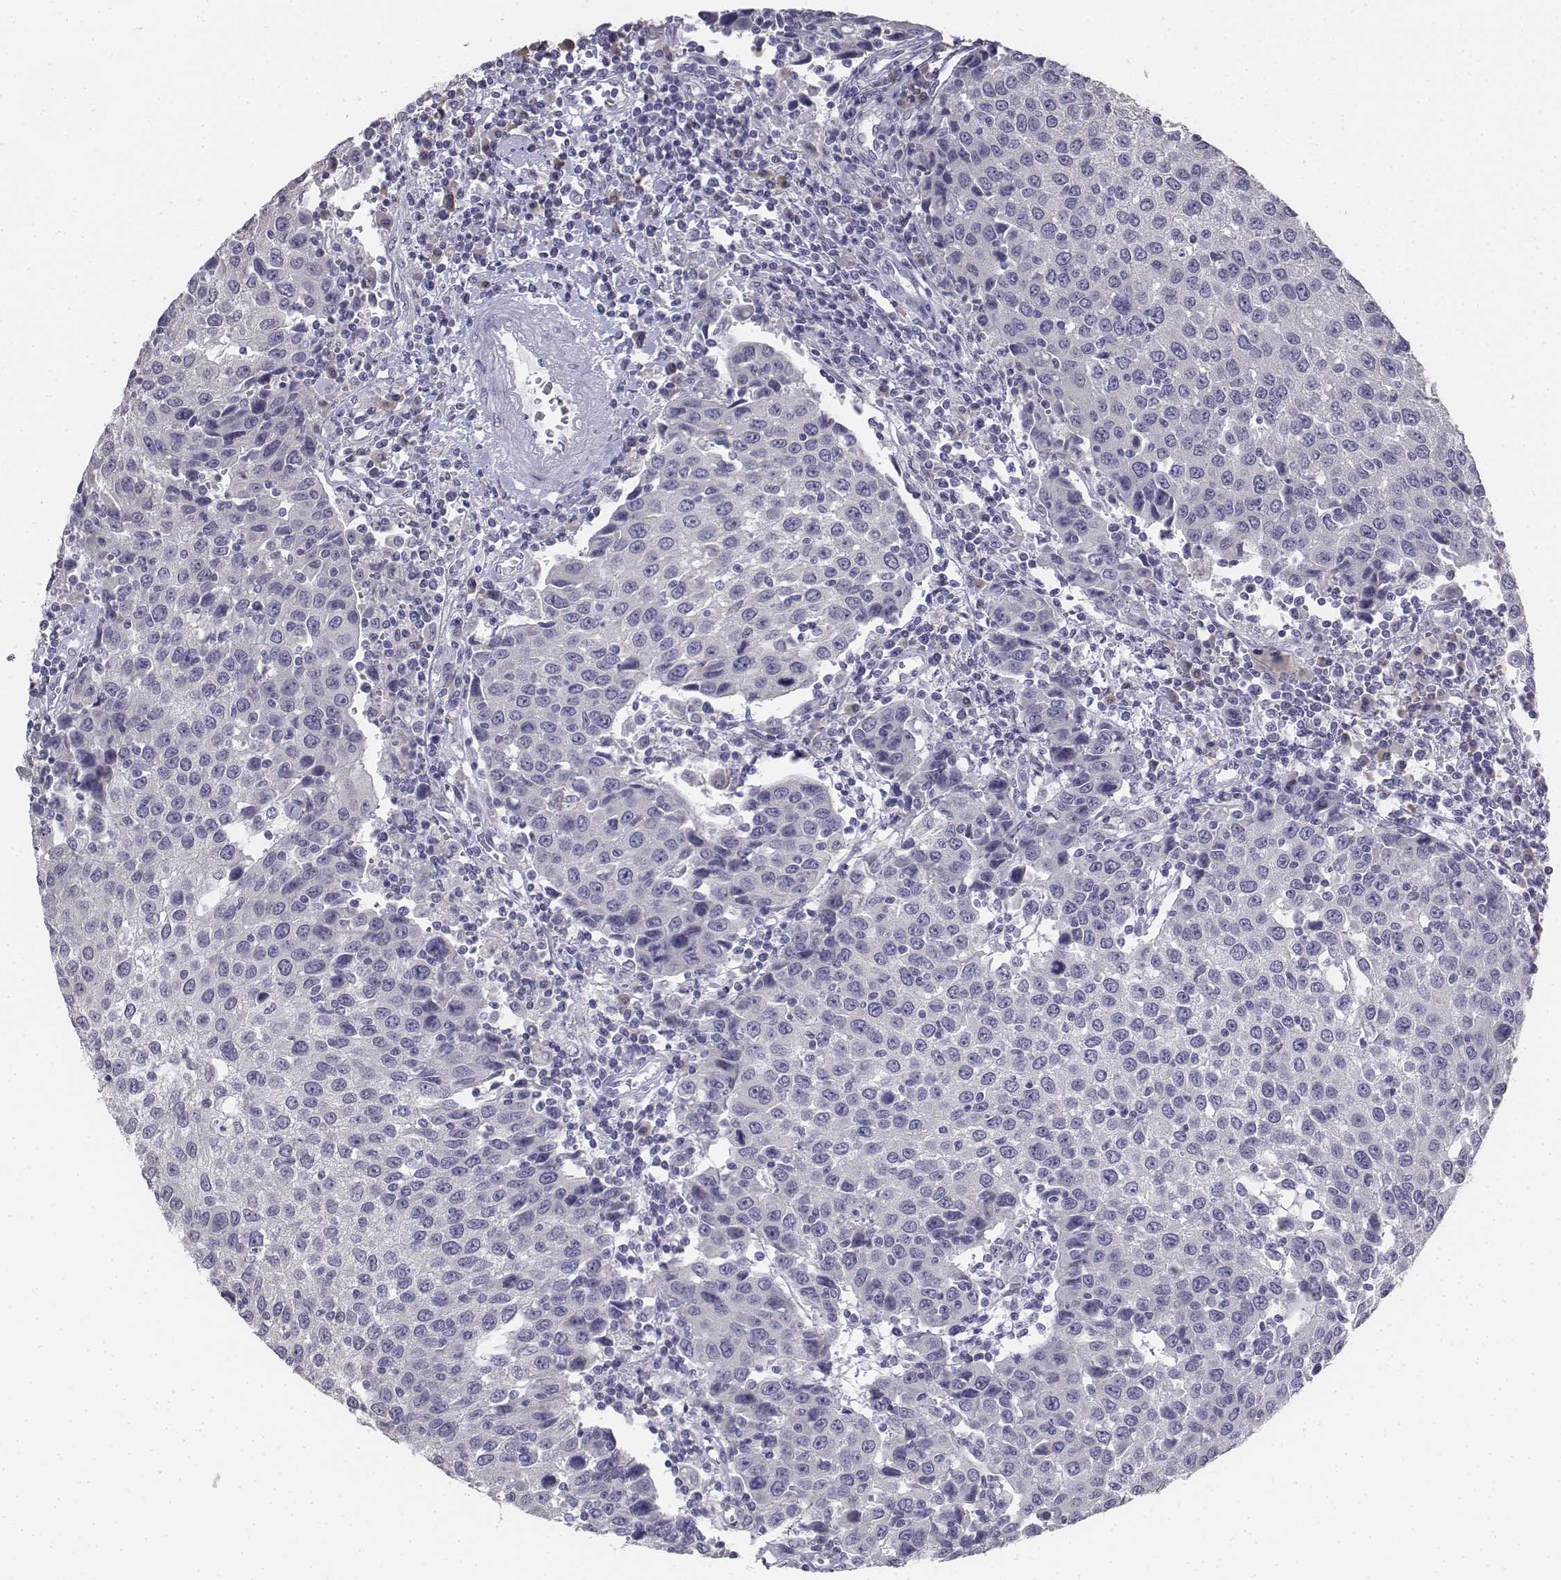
{"staining": {"intensity": "negative", "quantity": "none", "location": "none"}, "tissue": "urothelial cancer", "cell_type": "Tumor cells", "image_type": "cancer", "snomed": [{"axis": "morphology", "description": "Urothelial carcinoma, High grade"}, {"axis": "topography", "description": "Urinary bladder"}], "caption": "This is an immunohistochemistry (IHC) histopathology image of human urothelial cancer. There is no positivity in tumor cells.", "gene": "PENK", "patient": {"sex": "female", "age": 85}}